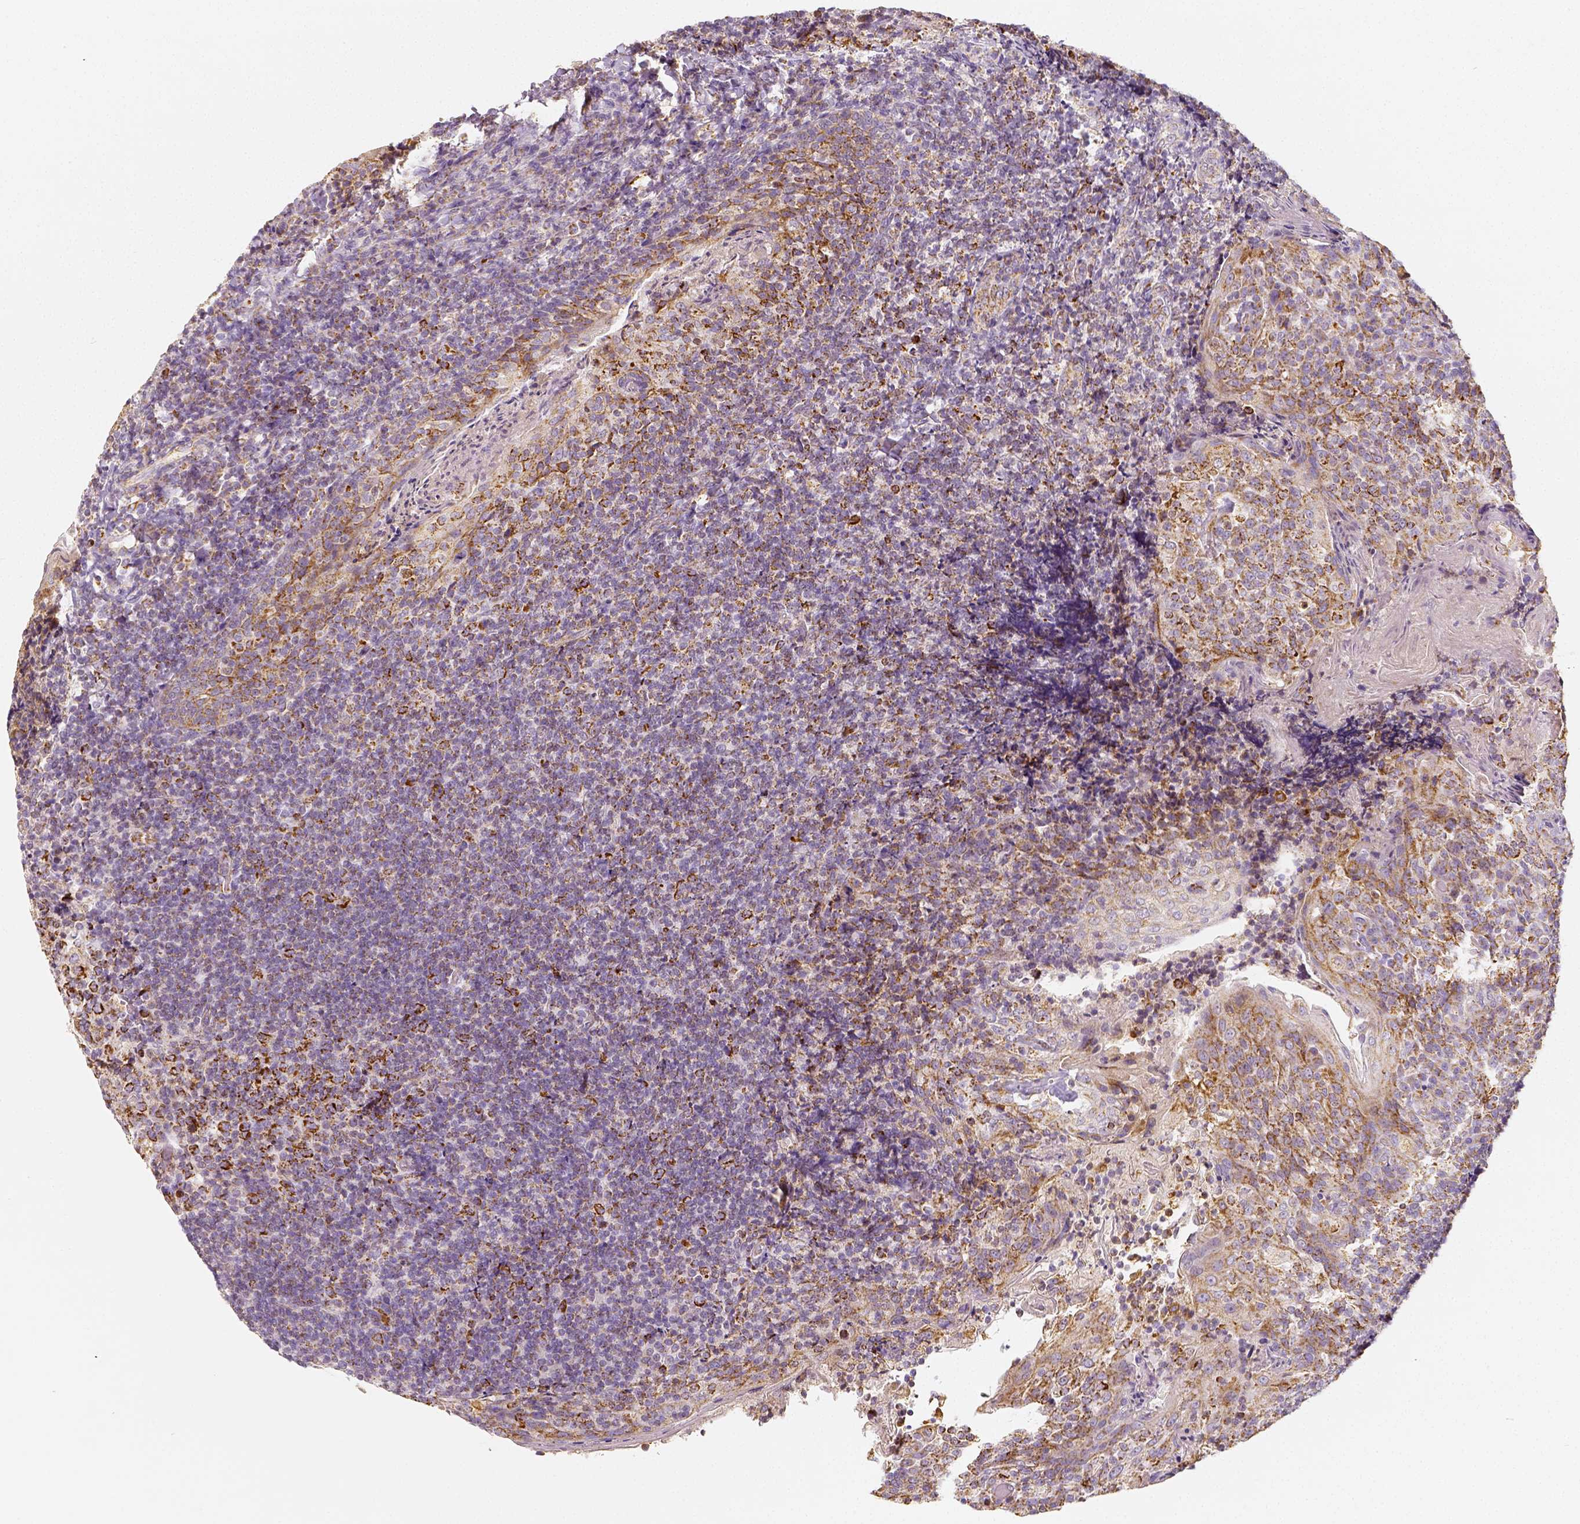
{"staining": {"intensity": "strong", "quantity": ">75%", "location": "cytoplasmic/membranous"}, "tissue": "tonsil", "cell_type": "Germinal center cells", "image_type": "normal", "snomed": [{"axis": "morphology", "description": "Normal tissue, NOS"}, {"axis": "topography", "description": "Tonsil"}], "caption": "Brown immunohistochemical staining in unremarkable tonsil shows strong cytoplasmic/membranous positivity in approximately >75% of germinal center cells.", "gene": "PGAM5", "patient": {"sex": "female", "age": 10}}